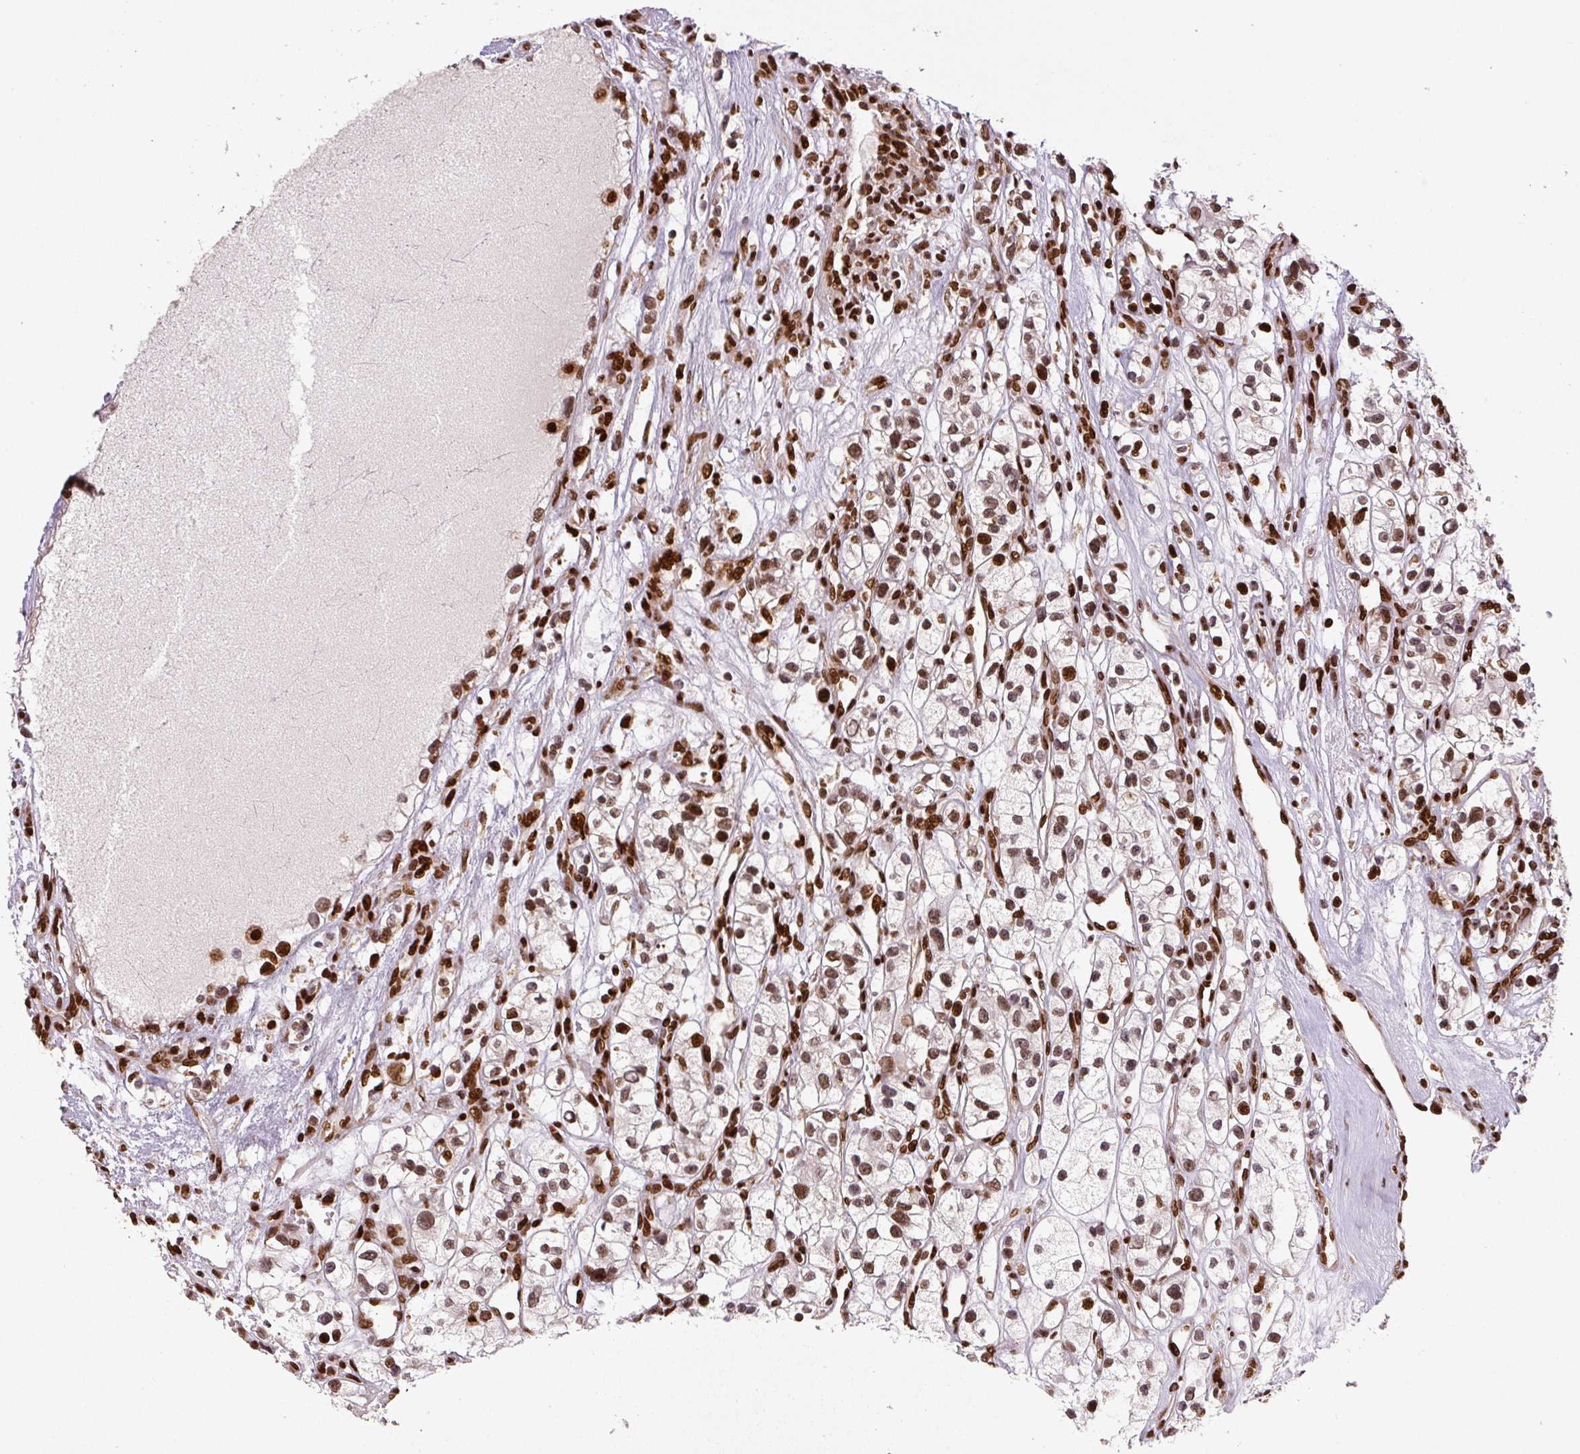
{"staining": {"intensity": "moderate", "quantity": ">75%", "location": "nuclear"}, "tissue": "renal cancer", "cell_type": "Tumor cells", "image_type": "cancer", "snomed": [{"axis": "morphology", "description": "Adenocarcinoma, NOS"}, {"axis": "topography", "description": "Kidney"}], "caption": "A brown stain highlights moderate nuclear staining of a protein in renal cancer (adenocarcinoma) tumor cells.", "gene": "PYDC2", "patient": {"sex": "female", "age": 57}}